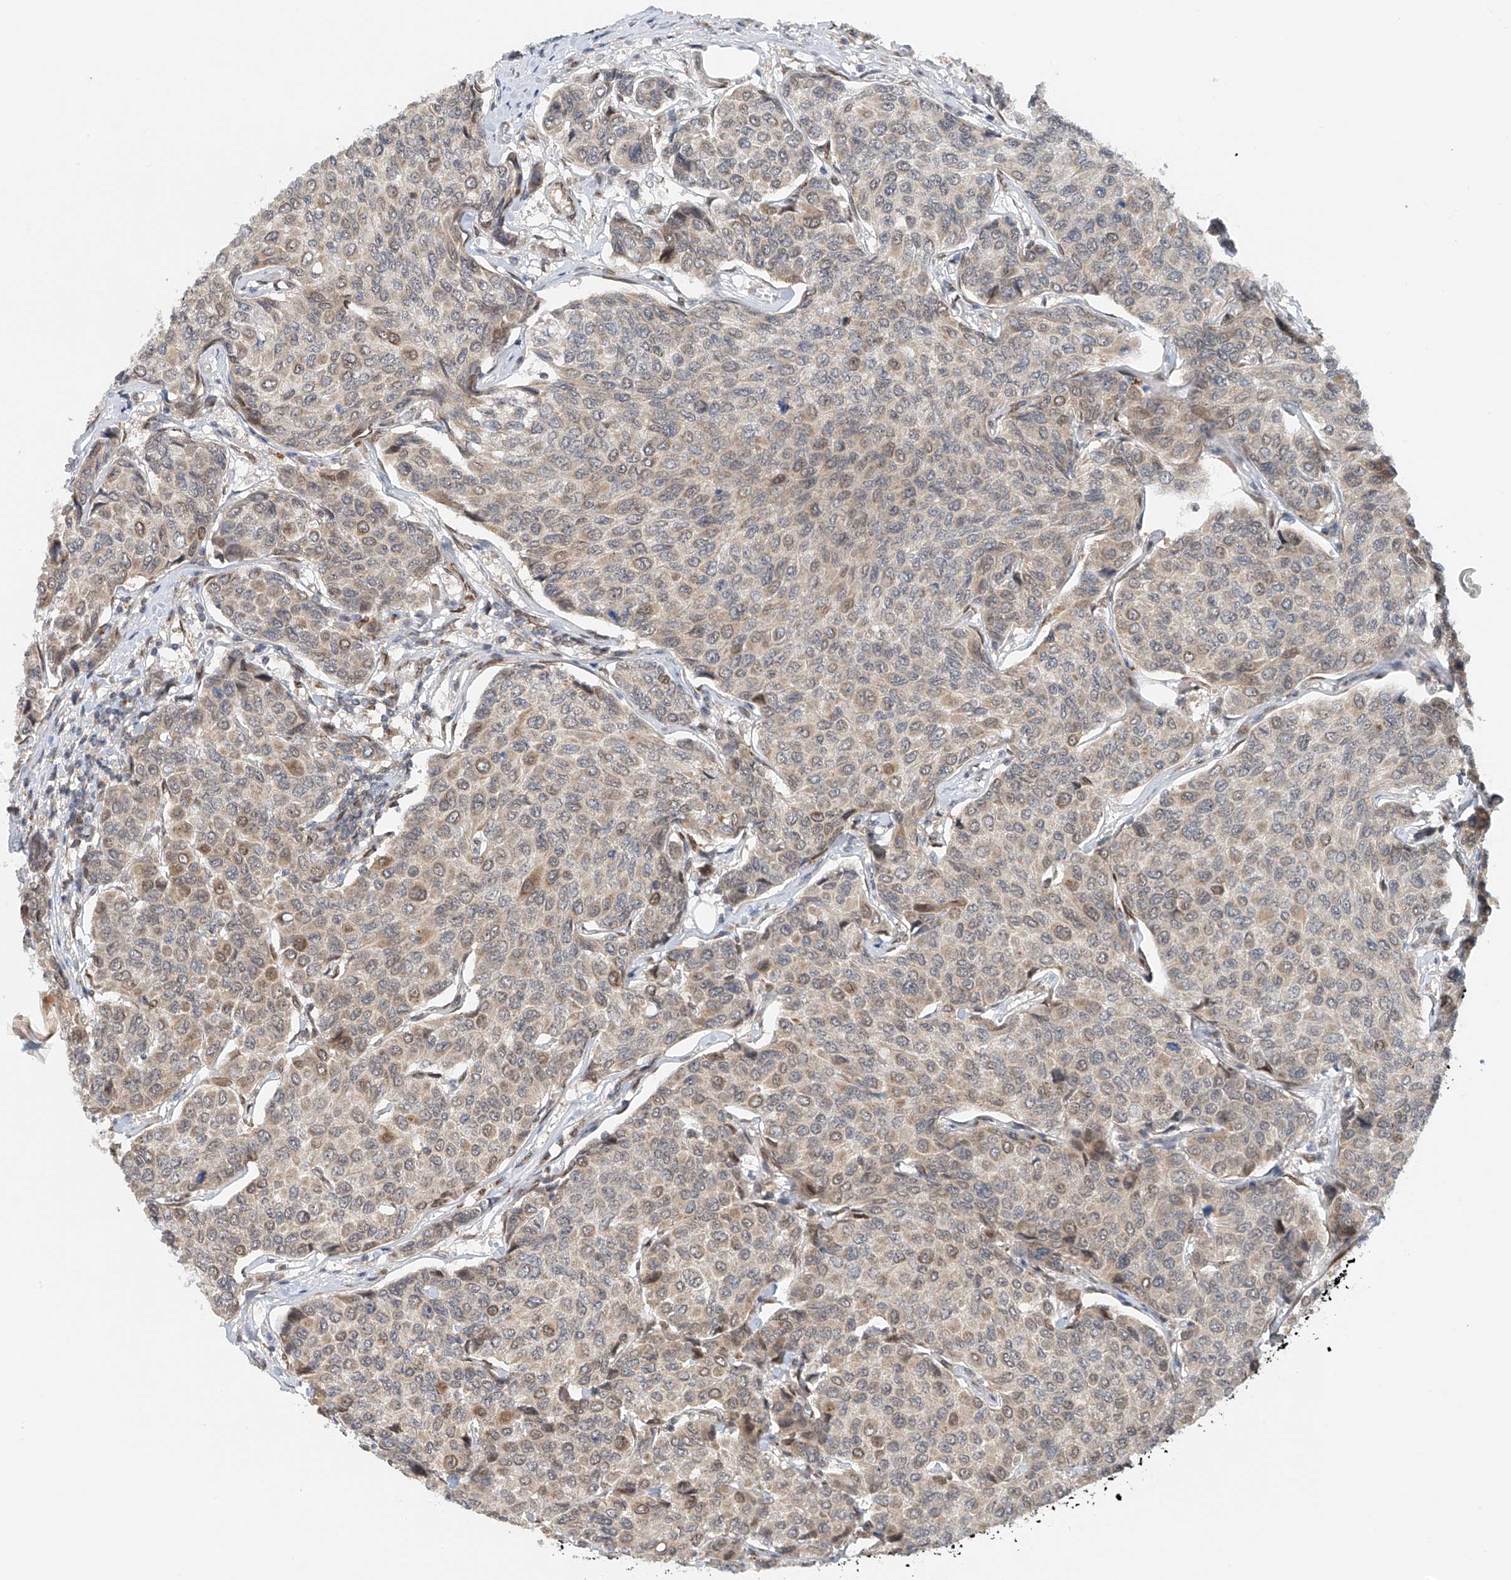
{"staining": {"intensity": "weak", "quantity": "<25%", "location": "cytoplasmic/membranous"}, "tissue": "breast cancer", "cell_type": "Tumor cells", "image_type": "cancer", "snomed": [{"axis": "morphology", "description": "Duct carcinoma"}, {"axis": "topography", "description": "Breast"}], "caption": "This is an immunohistochemistry photomicrograph of breast invasive ductal carcinoma. There is no positivity in tumor cells.", "gene": "STARD9", "patient": {"sex": "female", "age": 55}}